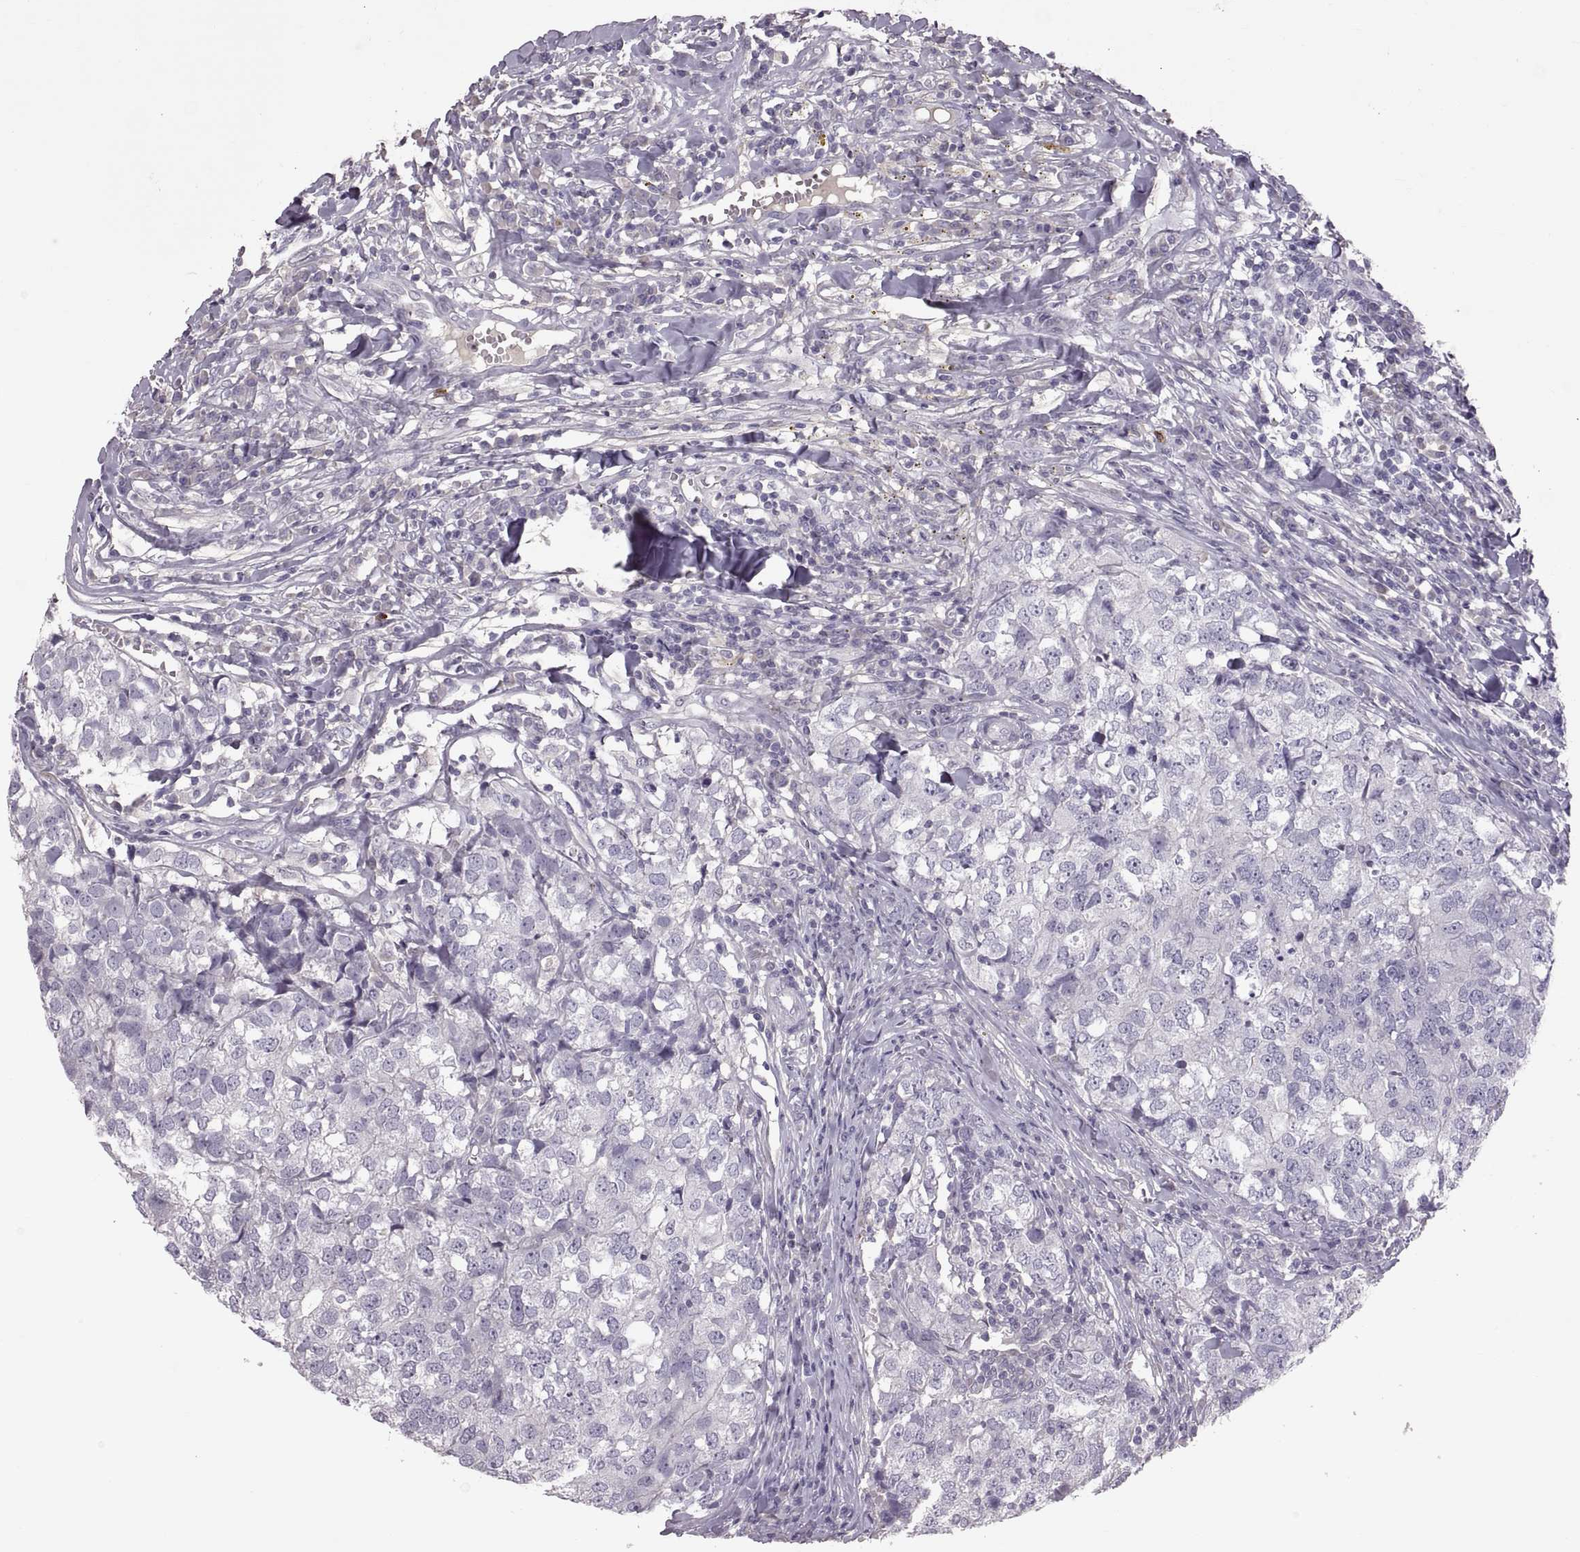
{"staining": {"intensity": "negative", "quantity": "none", "location": "none"}, "tissue": "breast cancer", "cell_type": "Tumor cells", "image_type": "cancer", "snomed": [{"axis": "morphology", "description": "Duct carcinoma"}, {"axis": "topography", "description": "Breast"}], "caption": "Breast cancer stained for a protein using immunohistochemistry reveals no expression tumor cells.", "gene": "WFDC8", "patient": {"sex": "female", "age": 30}}